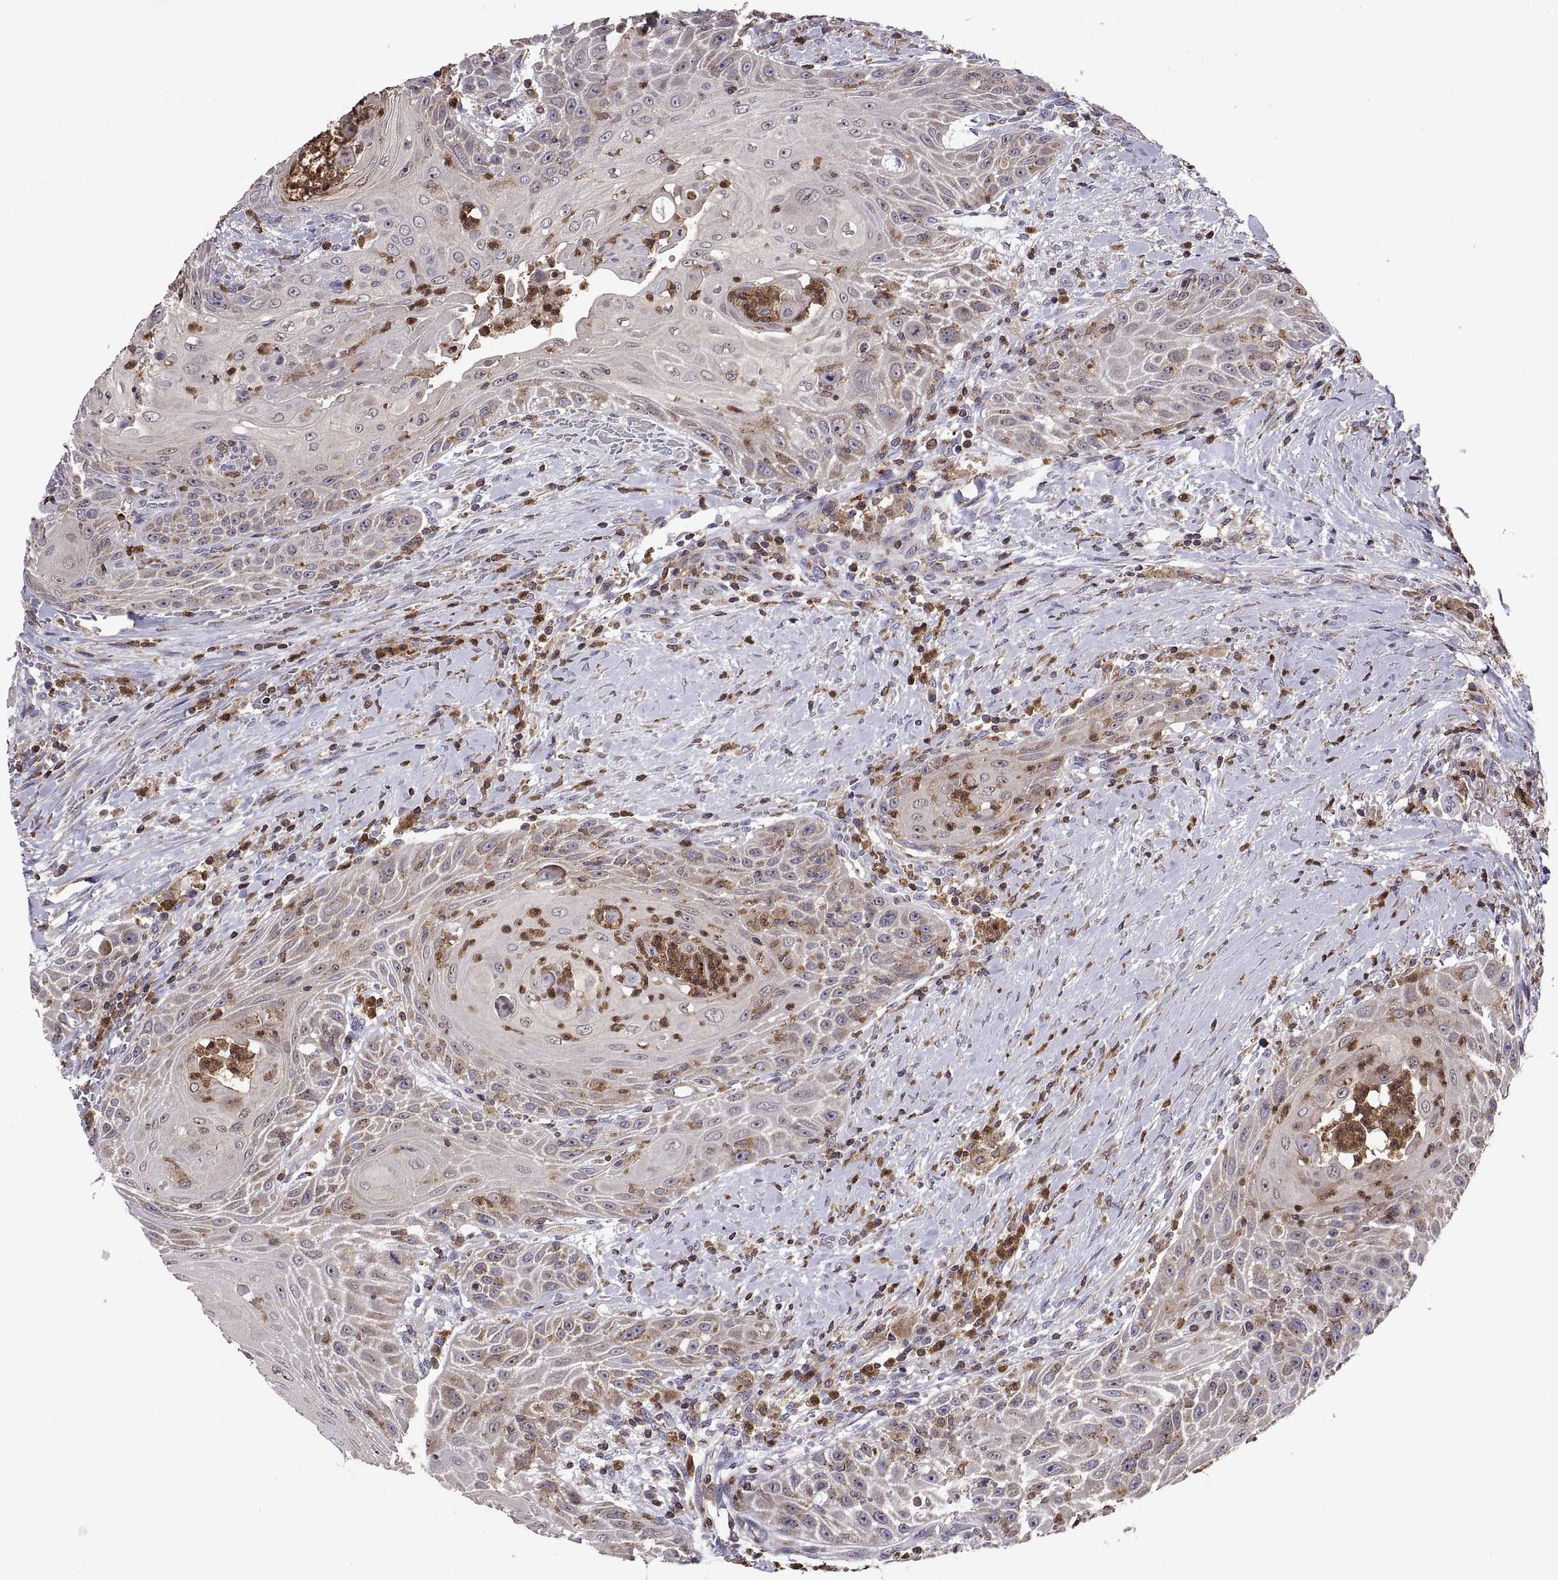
{"staining": {"intensity": "moderate", "quantity": ">75%", "location": "cytoplasmic/membranous"}, "tissue": "head and neck cancer", "cell_type": "Tumor cells", "image_type": "cancer", "snomed": [{"axis": "morphology", "description": "Squamous cell carcinoma, NOS"}, {"axis": "topography", "description": "Head-Neck"}], "caption": "This micrograph displays immunohistochemistry (IHC) staining of human head and neck cancer, with medium moderate cytoplasmic/membranous expression in approximately >75% of tumor cells.", "gene": "ACAP1", "patient": {"sex": "male", "age": 69}}